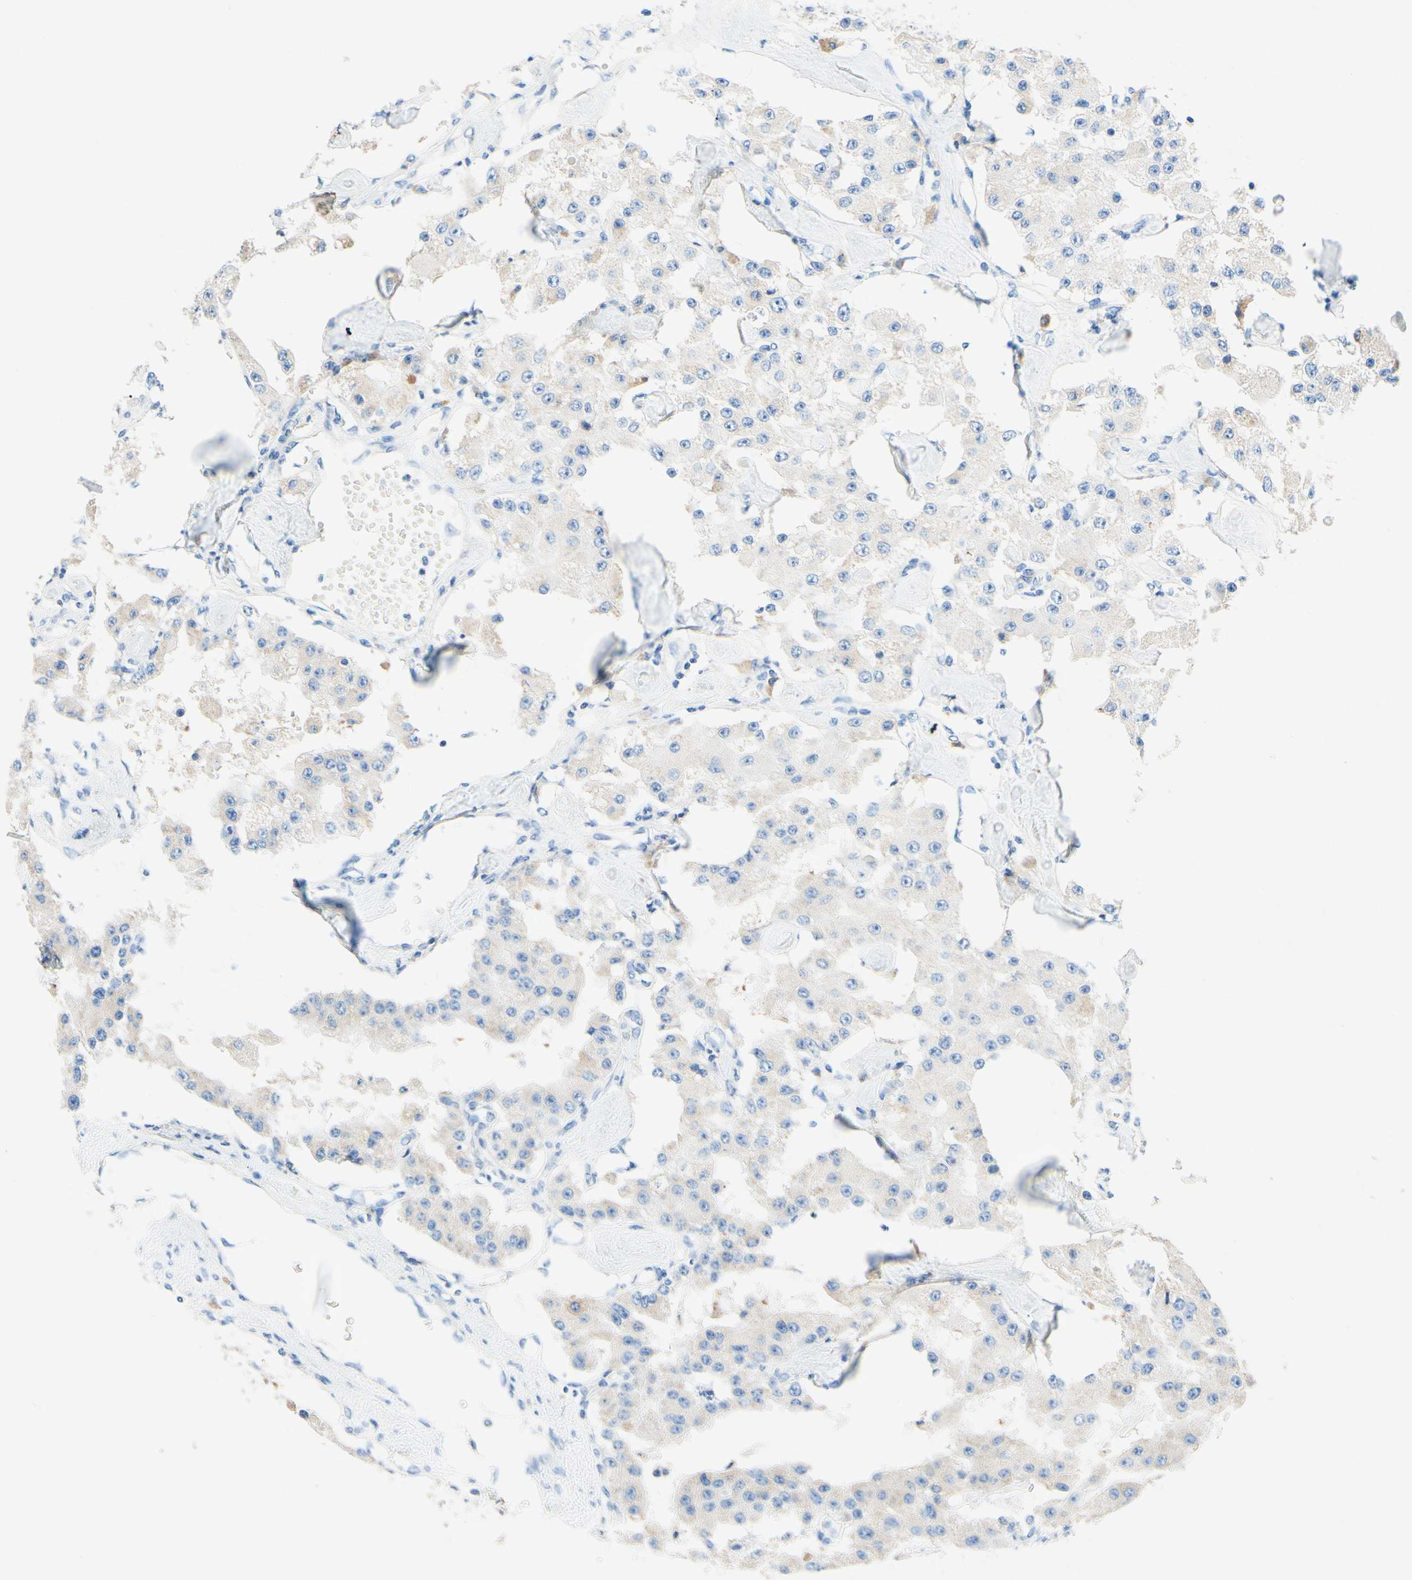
{"staining": {"intensity": "weak", "quantity": "25%-75%", "location": "cytoplasmic/membranous"}, "tissue": "carcinoid", "cell_type": "Tumor cells", "image_type": "cancer", "snomed": [{"axis": "morphology", "description": "Carcinoid, malignant, NOS"}, {"axis": "topography", "description": "Pancreas"}], "caption": "Immunohistochemistry (IHC) image of neoplastic tissue: human malignant carcinoid stained using immunohistochemistry (IHC) reveals low levels of weak protein expression localized specifically in the cytoplasmic/membranous of tumor cells, appearing as a cytoplasmic/membranous brown color.", "gene": "SLC46A1", "patient": {"sex": "male", "age": 41}}